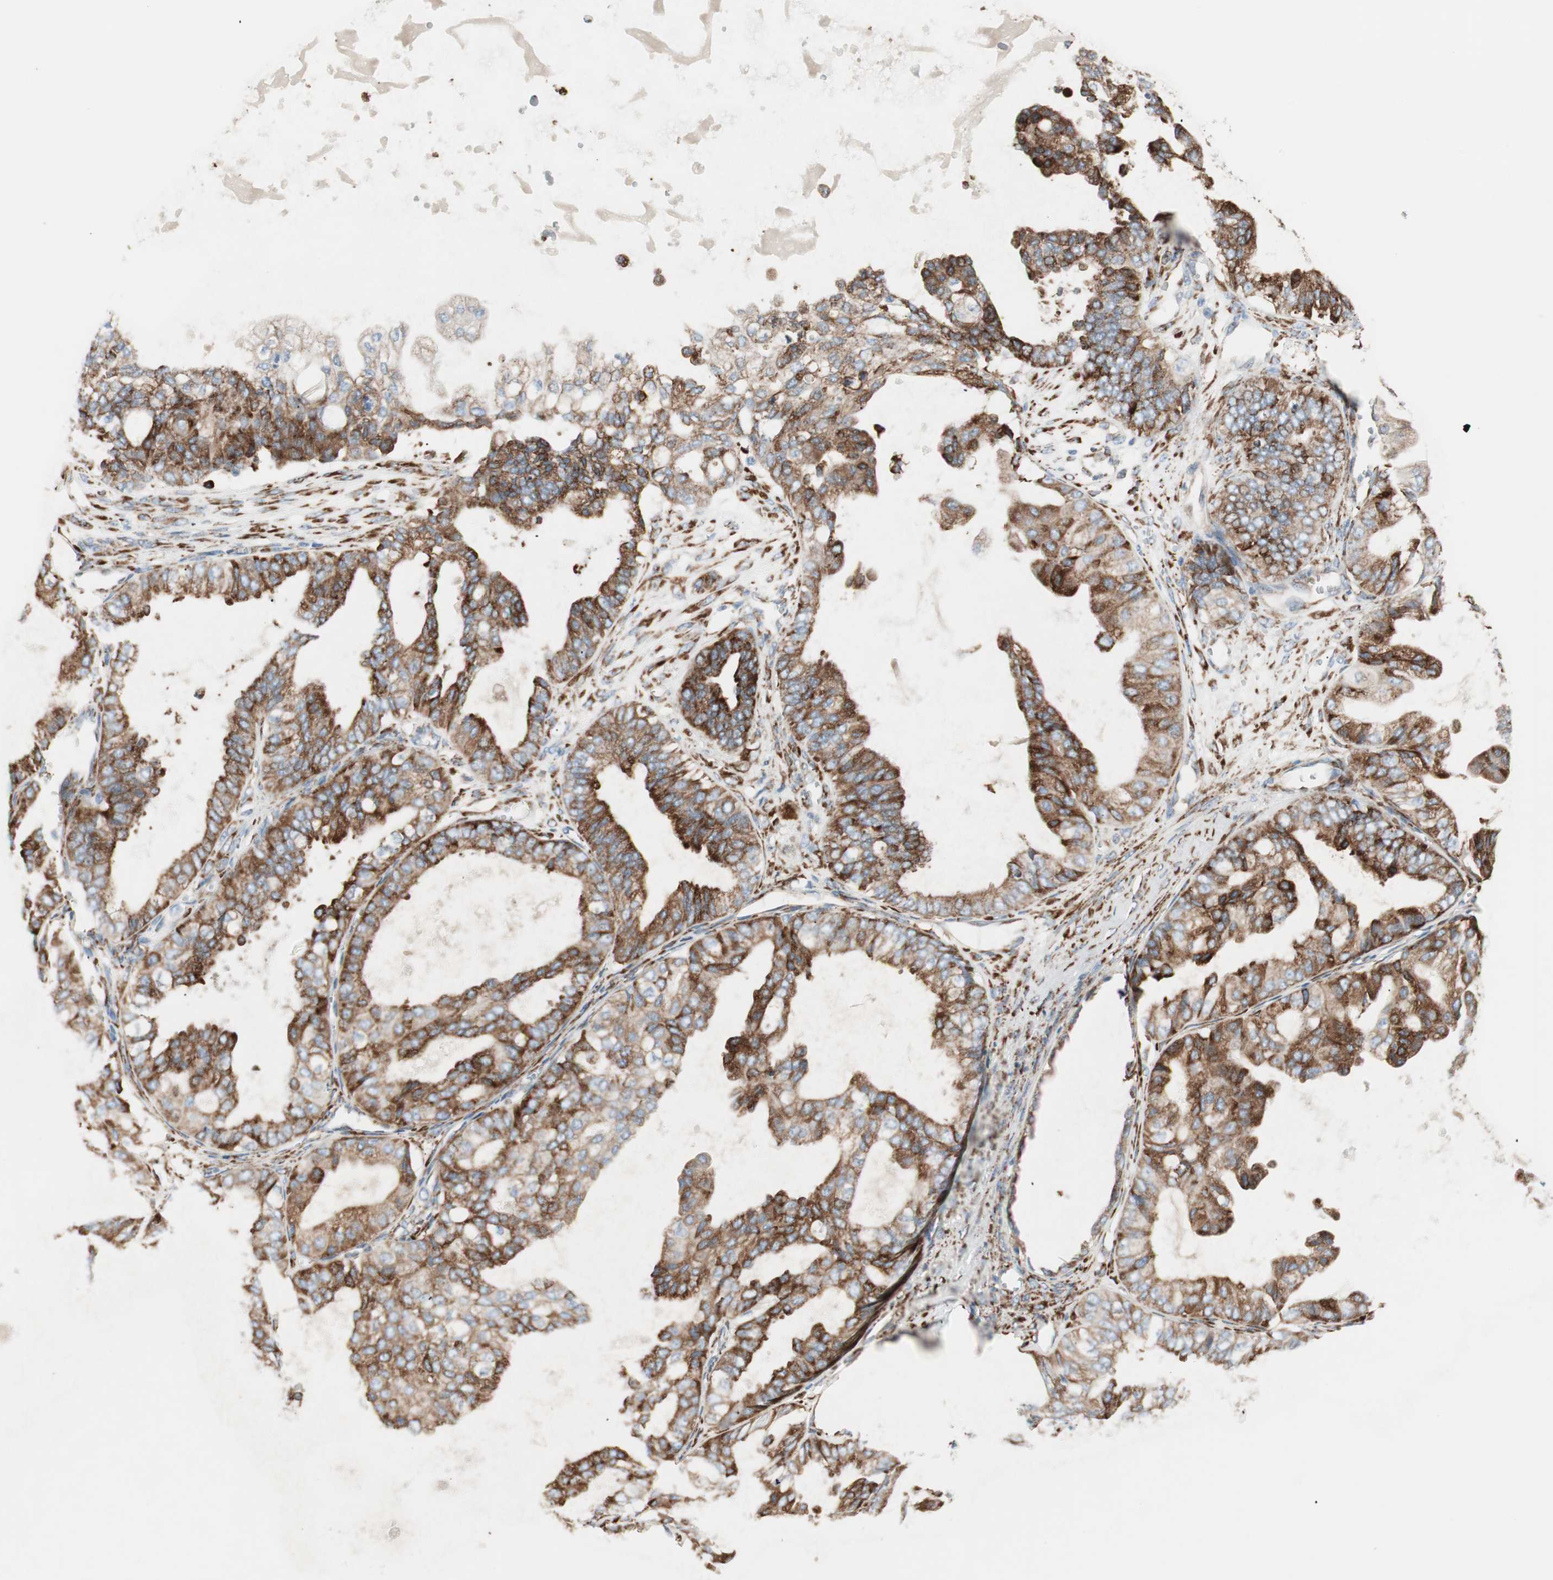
{"staining": {"intensity": "strong", "quantity": ">75%", "location": "cytoplasmic/membranous"}, "tissue": "ovarian cancer", "cell_type": "Tumor cells", "image_type": "cancer", "snomed": [{"axis": "morphology", "description": "Carcinoma, NOS"}, {"axis": "morphology", "description": "Carcinoma, endometroid"}, {"axis": "topography", "description": "Ovary"}], "caption": "Immunohistochemistry staining of ovarian cancer (carcinoma), which displays high levels of strong cytoplasmic/membranous staining in approximately >75% of tumor cells indicating strong cytoplasmic/membranous protein expression. The staining was performed using DAB (brown) for protein detection and nuclei were counterstained in hematoxylin (blue).", "gene": "P4HTM", "patient": {"sex": "female", "age": 50}}